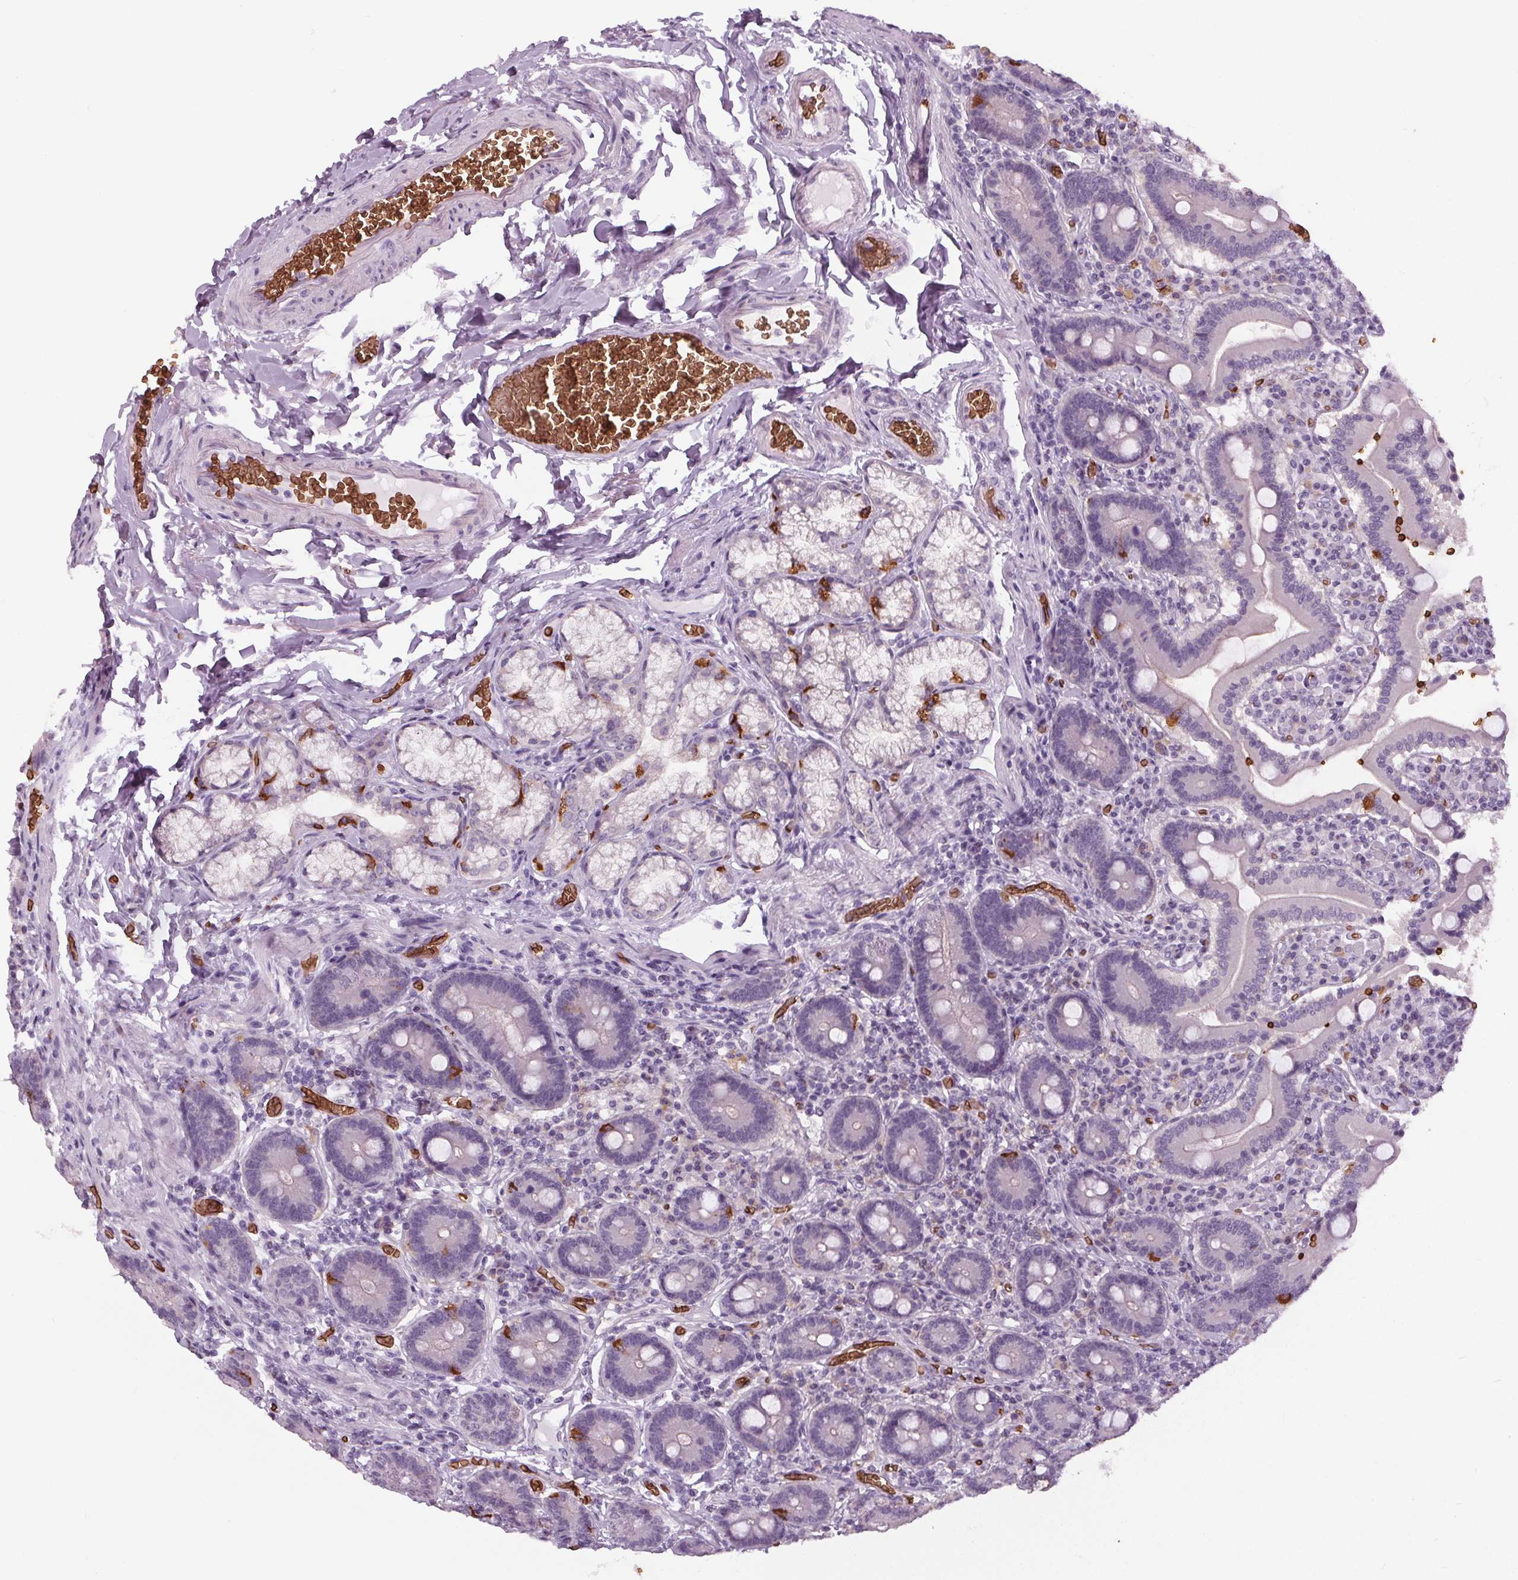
{"staining": {"intensity": "negative", "quantity": "none", "location": "none"}, "tissue": "duodenum", "cell_type": "Glandular cells", "image_type": "normal", "snomed": [{"axis": "morphology", "description": "Normal tissue, NOS"}, {"axis": "topography", "description": "Duodenum"}], "caption": "Benign duodenum was stained to show a protein in brown. There is no significant positivity in glandular cells. (DAB (3,3'-diaminobenzidine) IHC, high magnification).", "gene": "SLC4A1", "patient": {"sex": "female", "age": 62}}